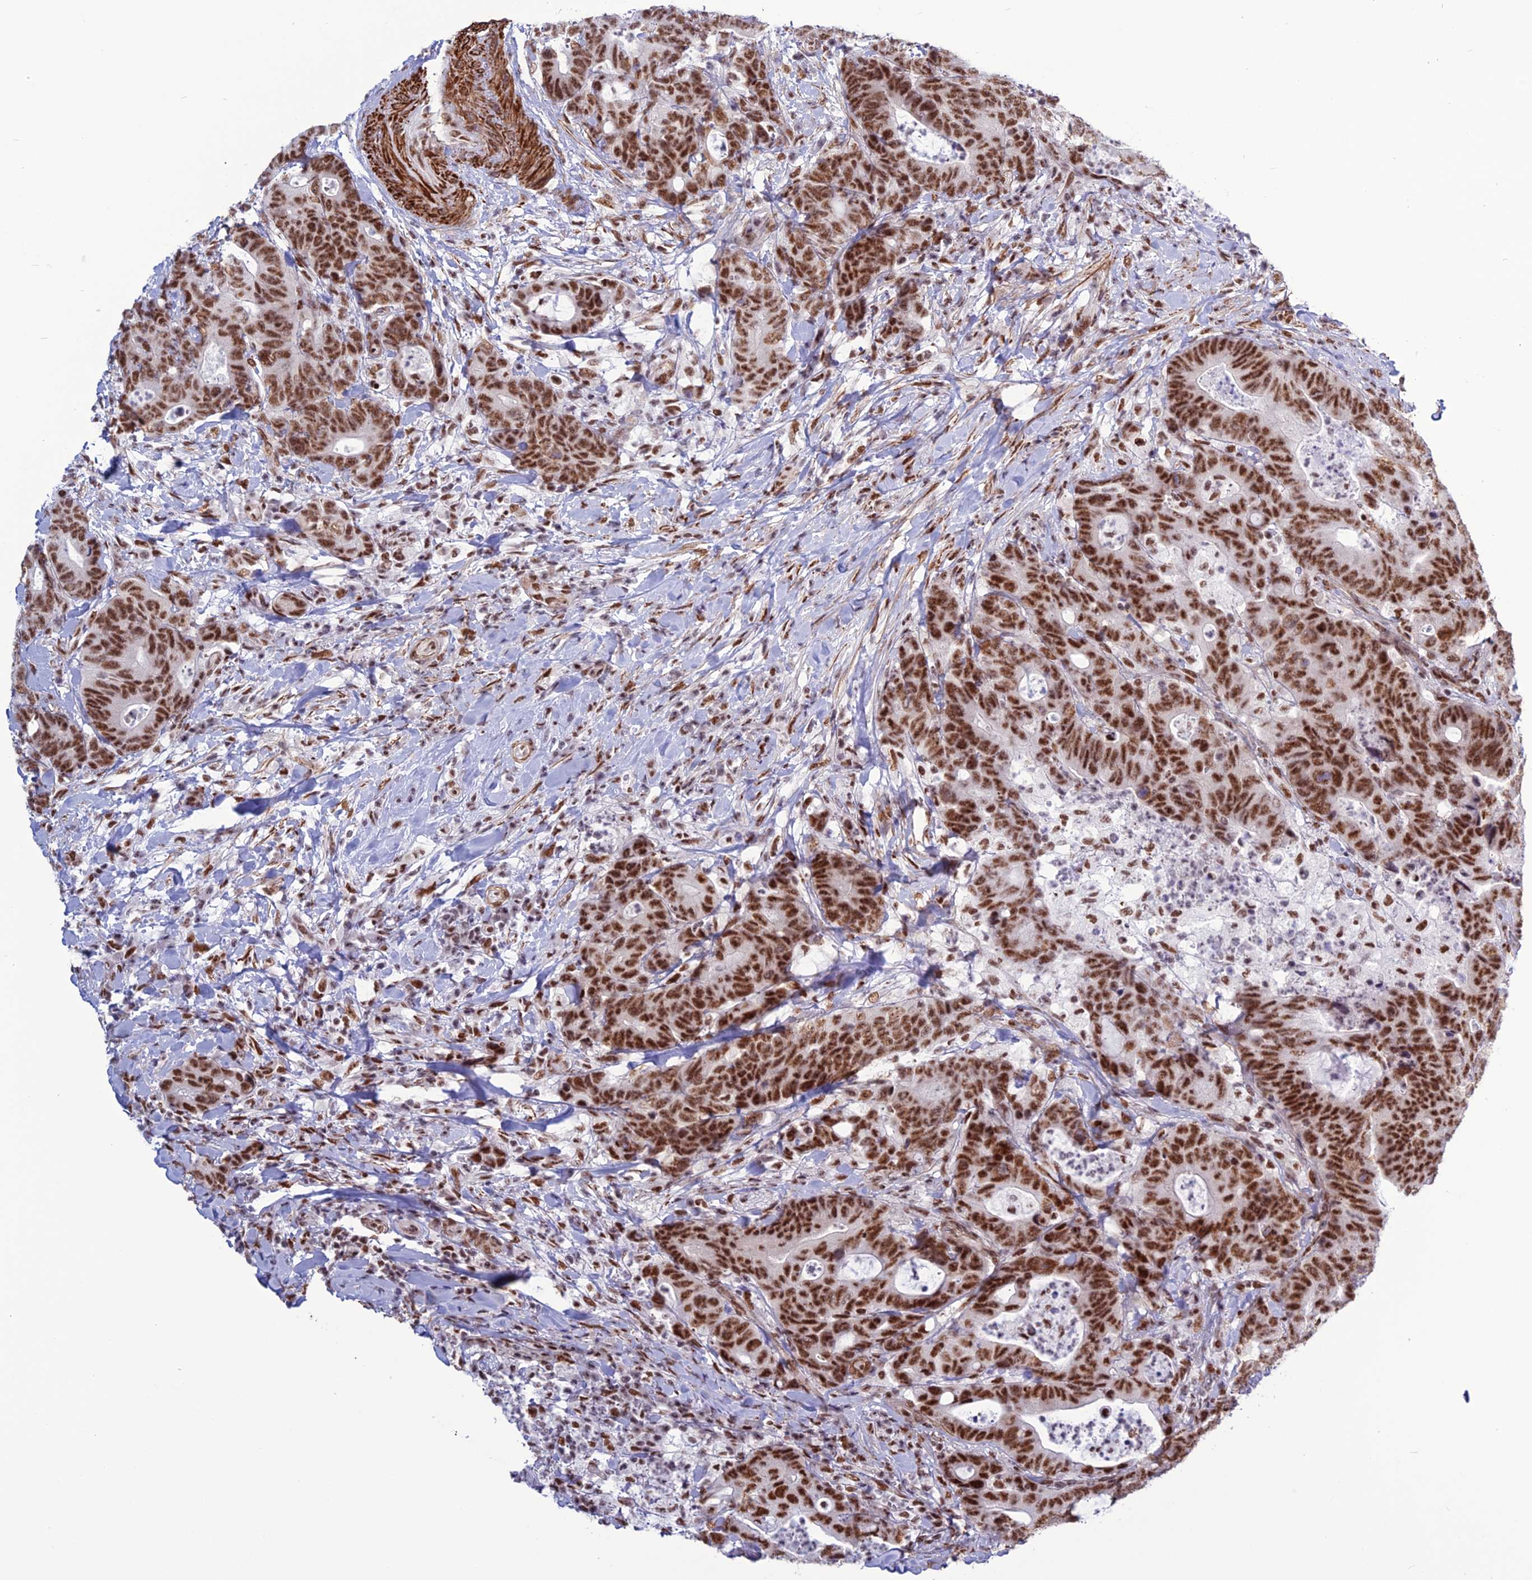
{"staining": {"intensity": "strong", "quantity": ">75%", "location": "nuclear"}, "tissue": "colorectal cancer", "cell_type": "Tumor cells", "image_type": "cancer", "snomed": [{"axis": "morphology", "description": "Adenocarcinoma, NOS"}, {"axis": "topography", "description": "Colon"}], "caption": "This is a histology image of immunohistochemistry staining of colorectal cancer (adenocarcinoma), which shows strong expression in the nuclear of tumor cells.", "gene": "U2AF1", "patient": {"sex": "female", "age": 82}}